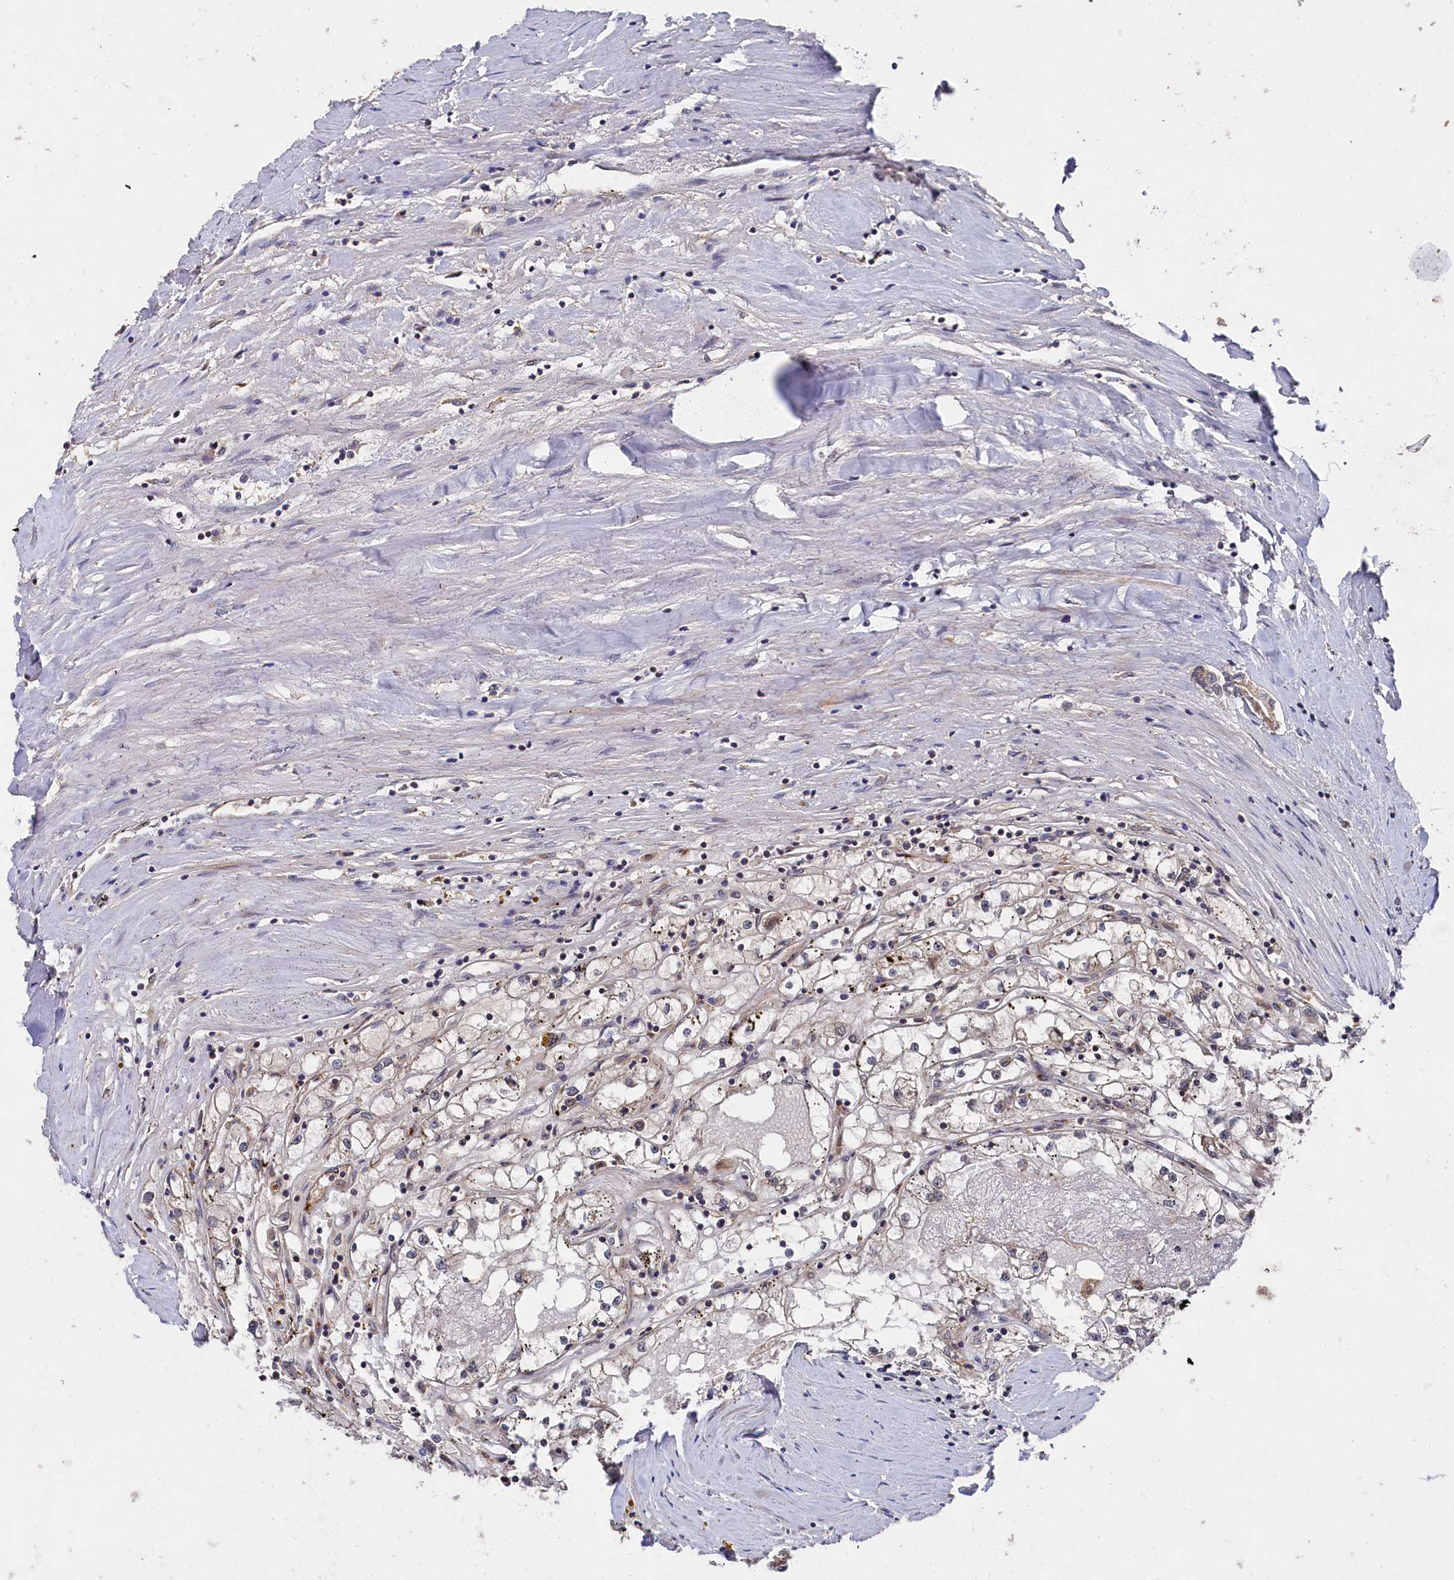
{"staining": {"intensity": "negative", "quantity": "none", "location": "none"}, "tissue": "renal cancer", "cell_type": "Tumor cells", "image_type": "cancer", "snomed": [{"axis": "morphology", "description": "Adenocarcinoma, NOS"}, {"axis": "topography", "description": "Kidney"}], "caption": "Micrograph shows no significant protein expression in tumor cells of renal adenocarcinoma. (Stains: DAB (3,3'-diaminobenzidine) immunohistochemistry (IHC) with hematoxylin counter stain, Microscopy: brightfield microscopy at high magnification).", "gene": "SUPV3L1", "patient": {"sex": "male", "age": 56}}